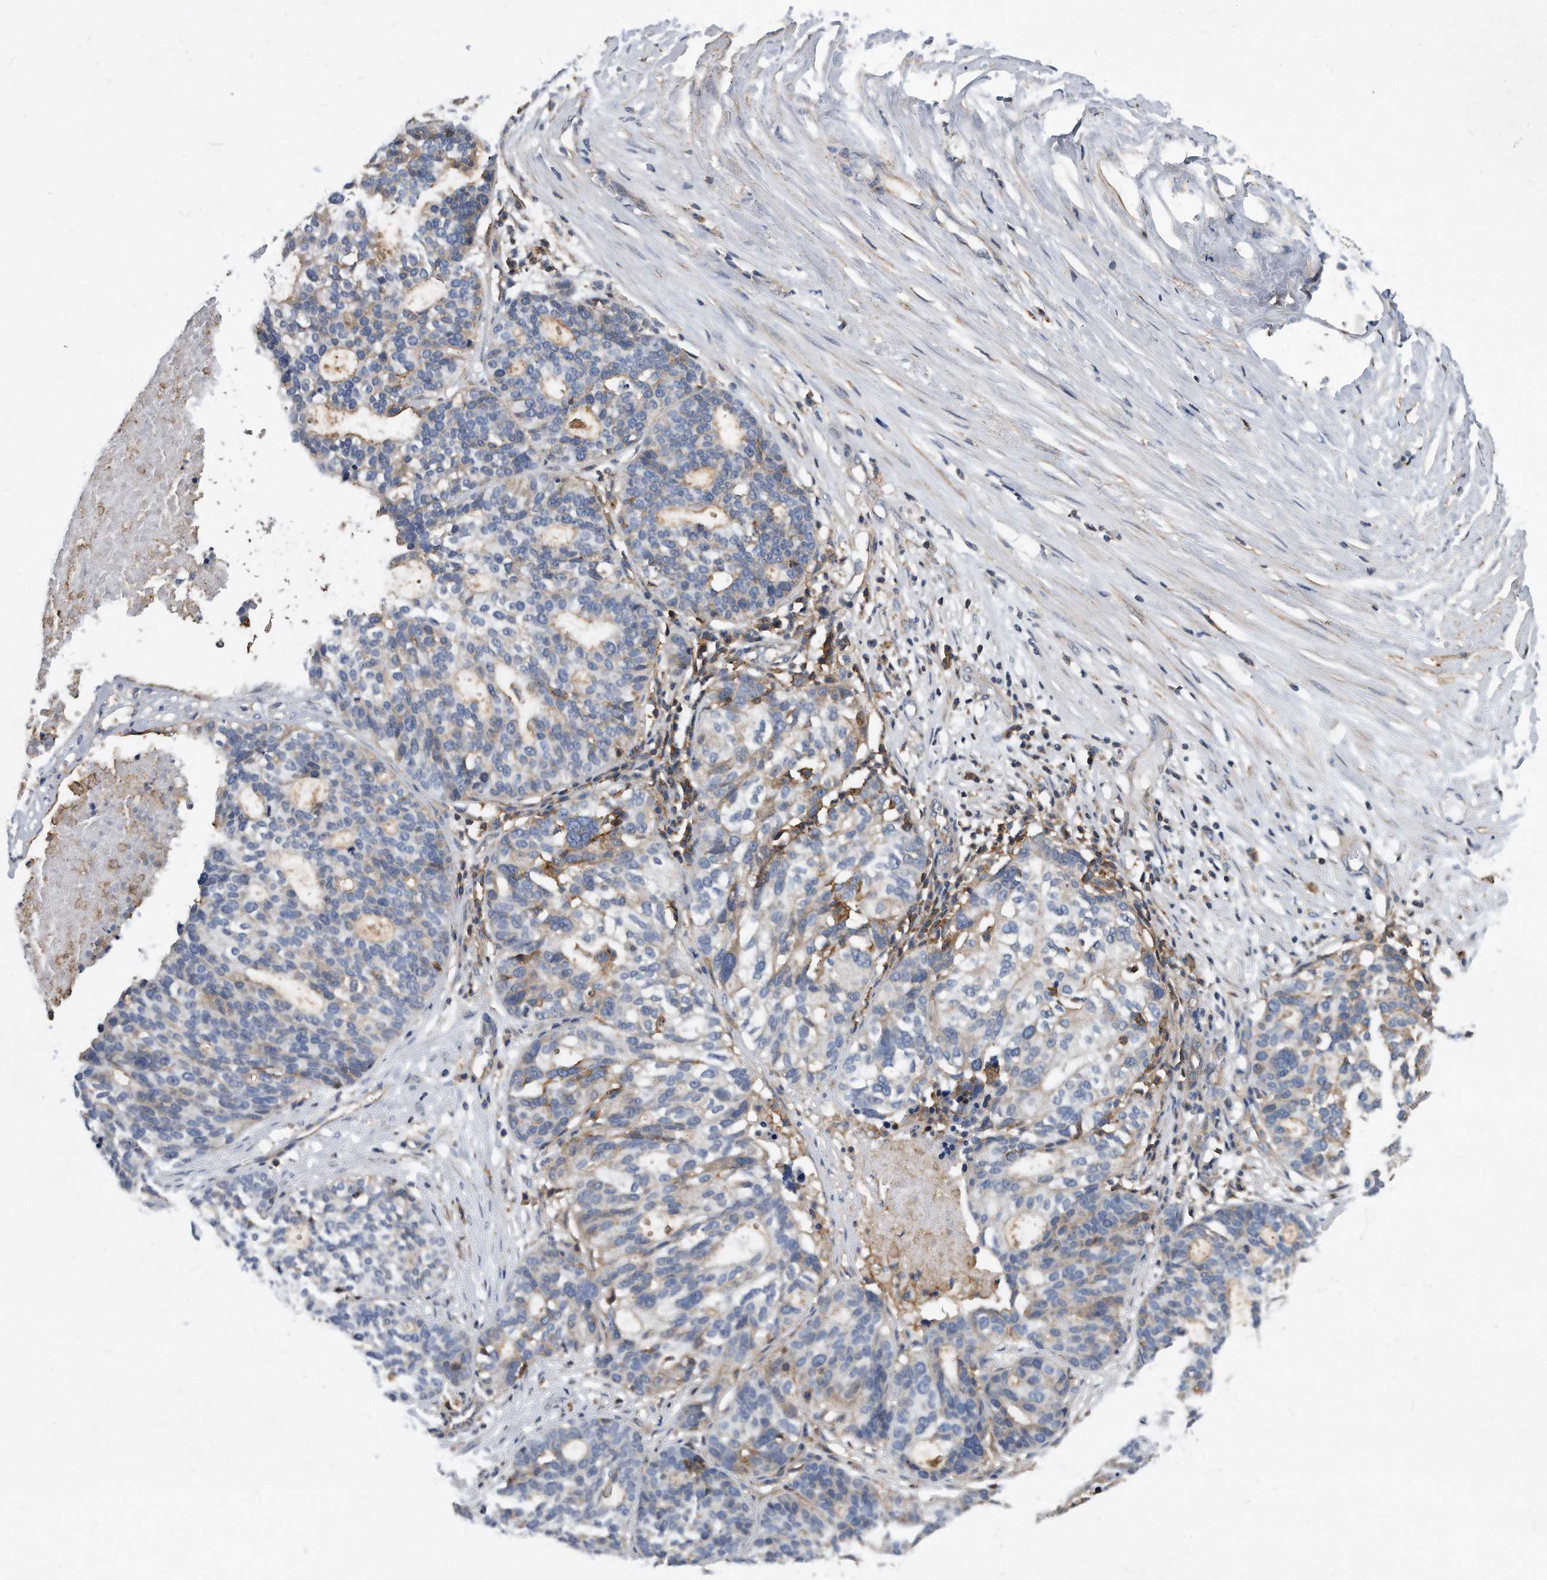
{"staining": {"intensity": "negative", "quantity": "none", "location": "none"}, "tissue": "ovarian cancer", "cell_type": "Tumor cells", "image_type": "cancer", "snomed": [{"axis": "morphology", "description": "Cystadenocarcinoma, serous, NOS"}, {"axis": "topography", "description": "Ovary"}], "caption": "The image exhibits no staining of tumor cells in ovarian serous cystadenocarcinoma.", "gene": "ATG5", "patient": {"sex": "female", "age": 59}}